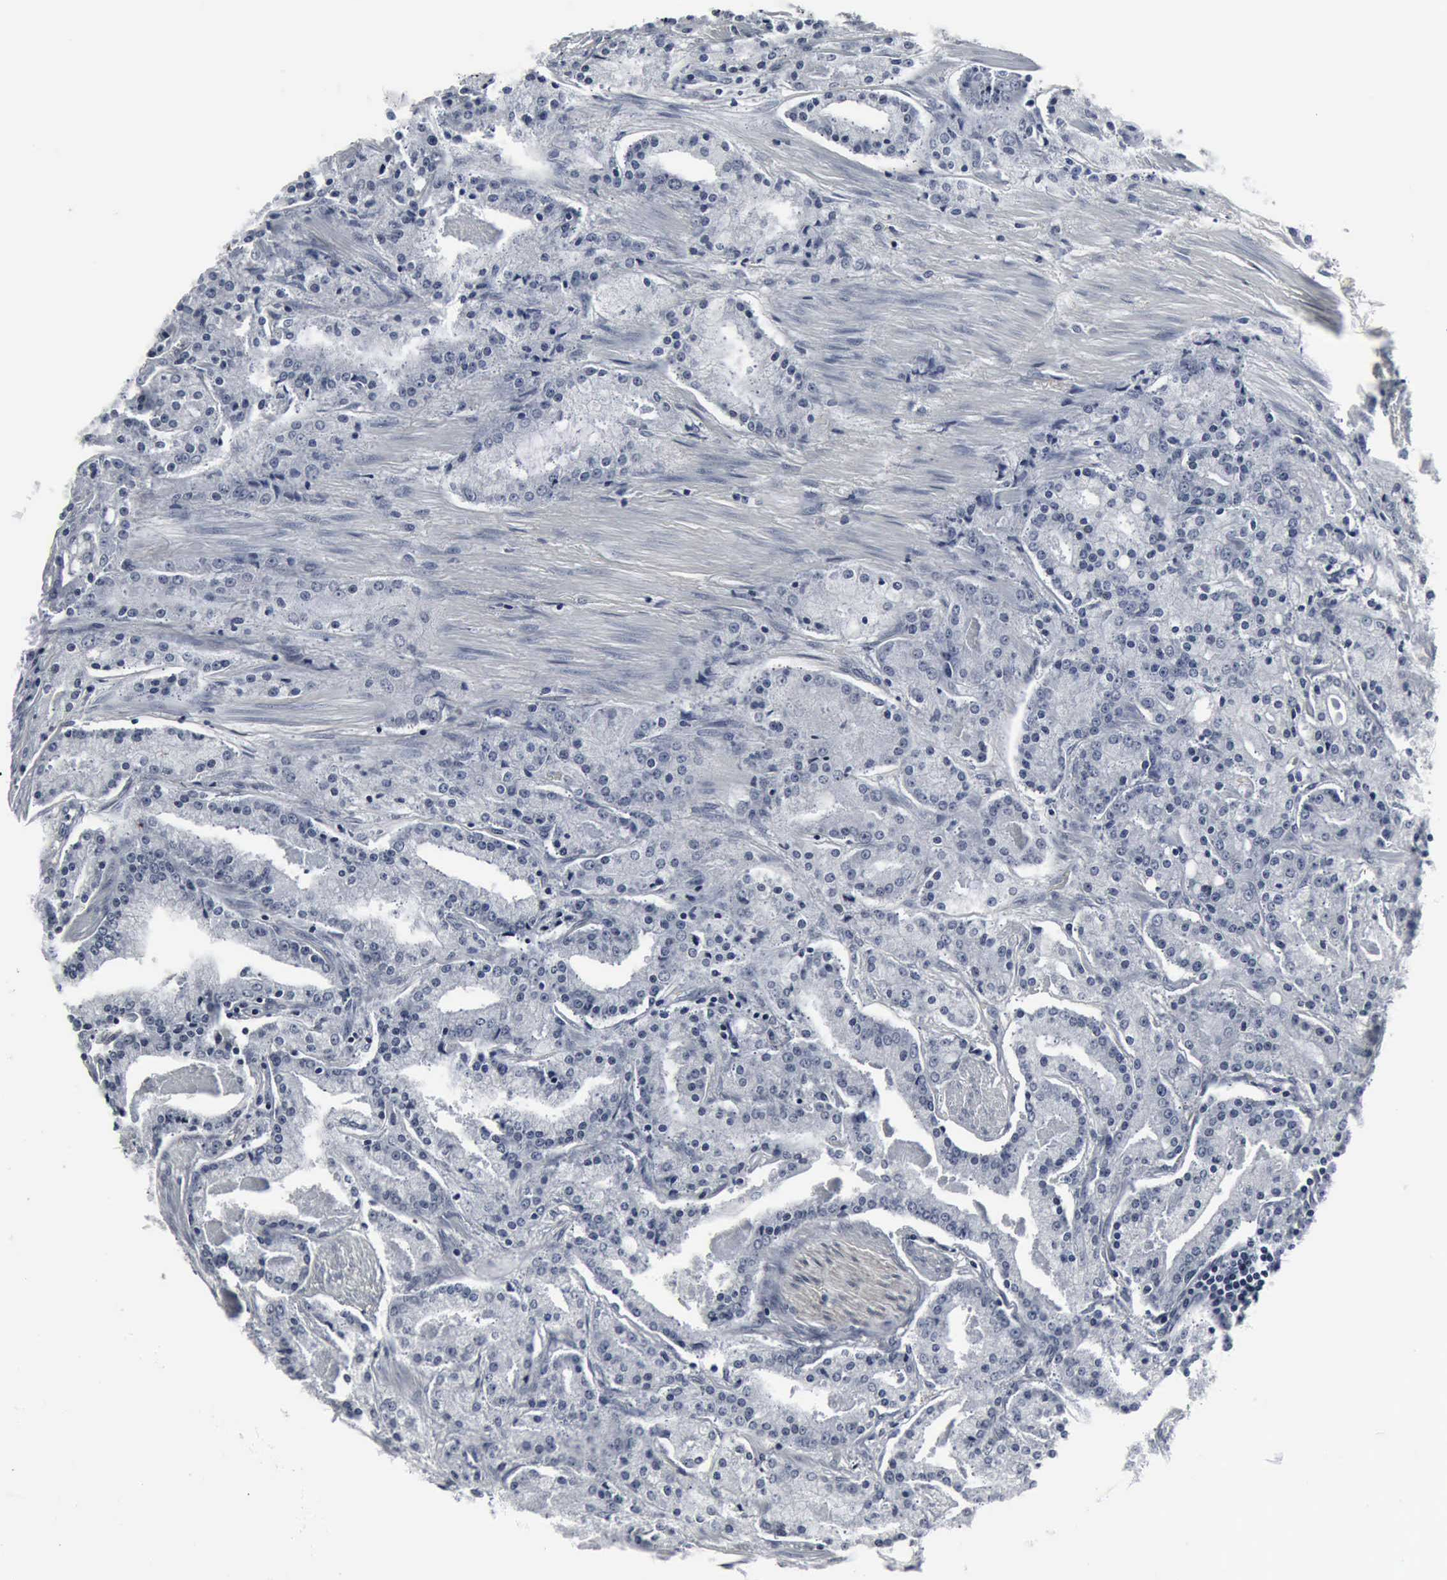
{"staining": {"intensity": "negative", "quantity": "none", "location": "none"}, "tissue": "prostate cancer", "cell_type": "Tumor cells", "image_type": "cancer", "snomed": [{"axis": "morphology", "description": "Adenocarcinoma, Medium grade"}, {"axis": "topography", "description": "Prostate"}], "caption": "IHC histopathology image of human prostate adenocarcinoma (medium-grade) stained for a protein (brown), which shows no positivity in tumor cells.", "gene": "SNAP25", "patient": {"sex": "male", "age": 72}}